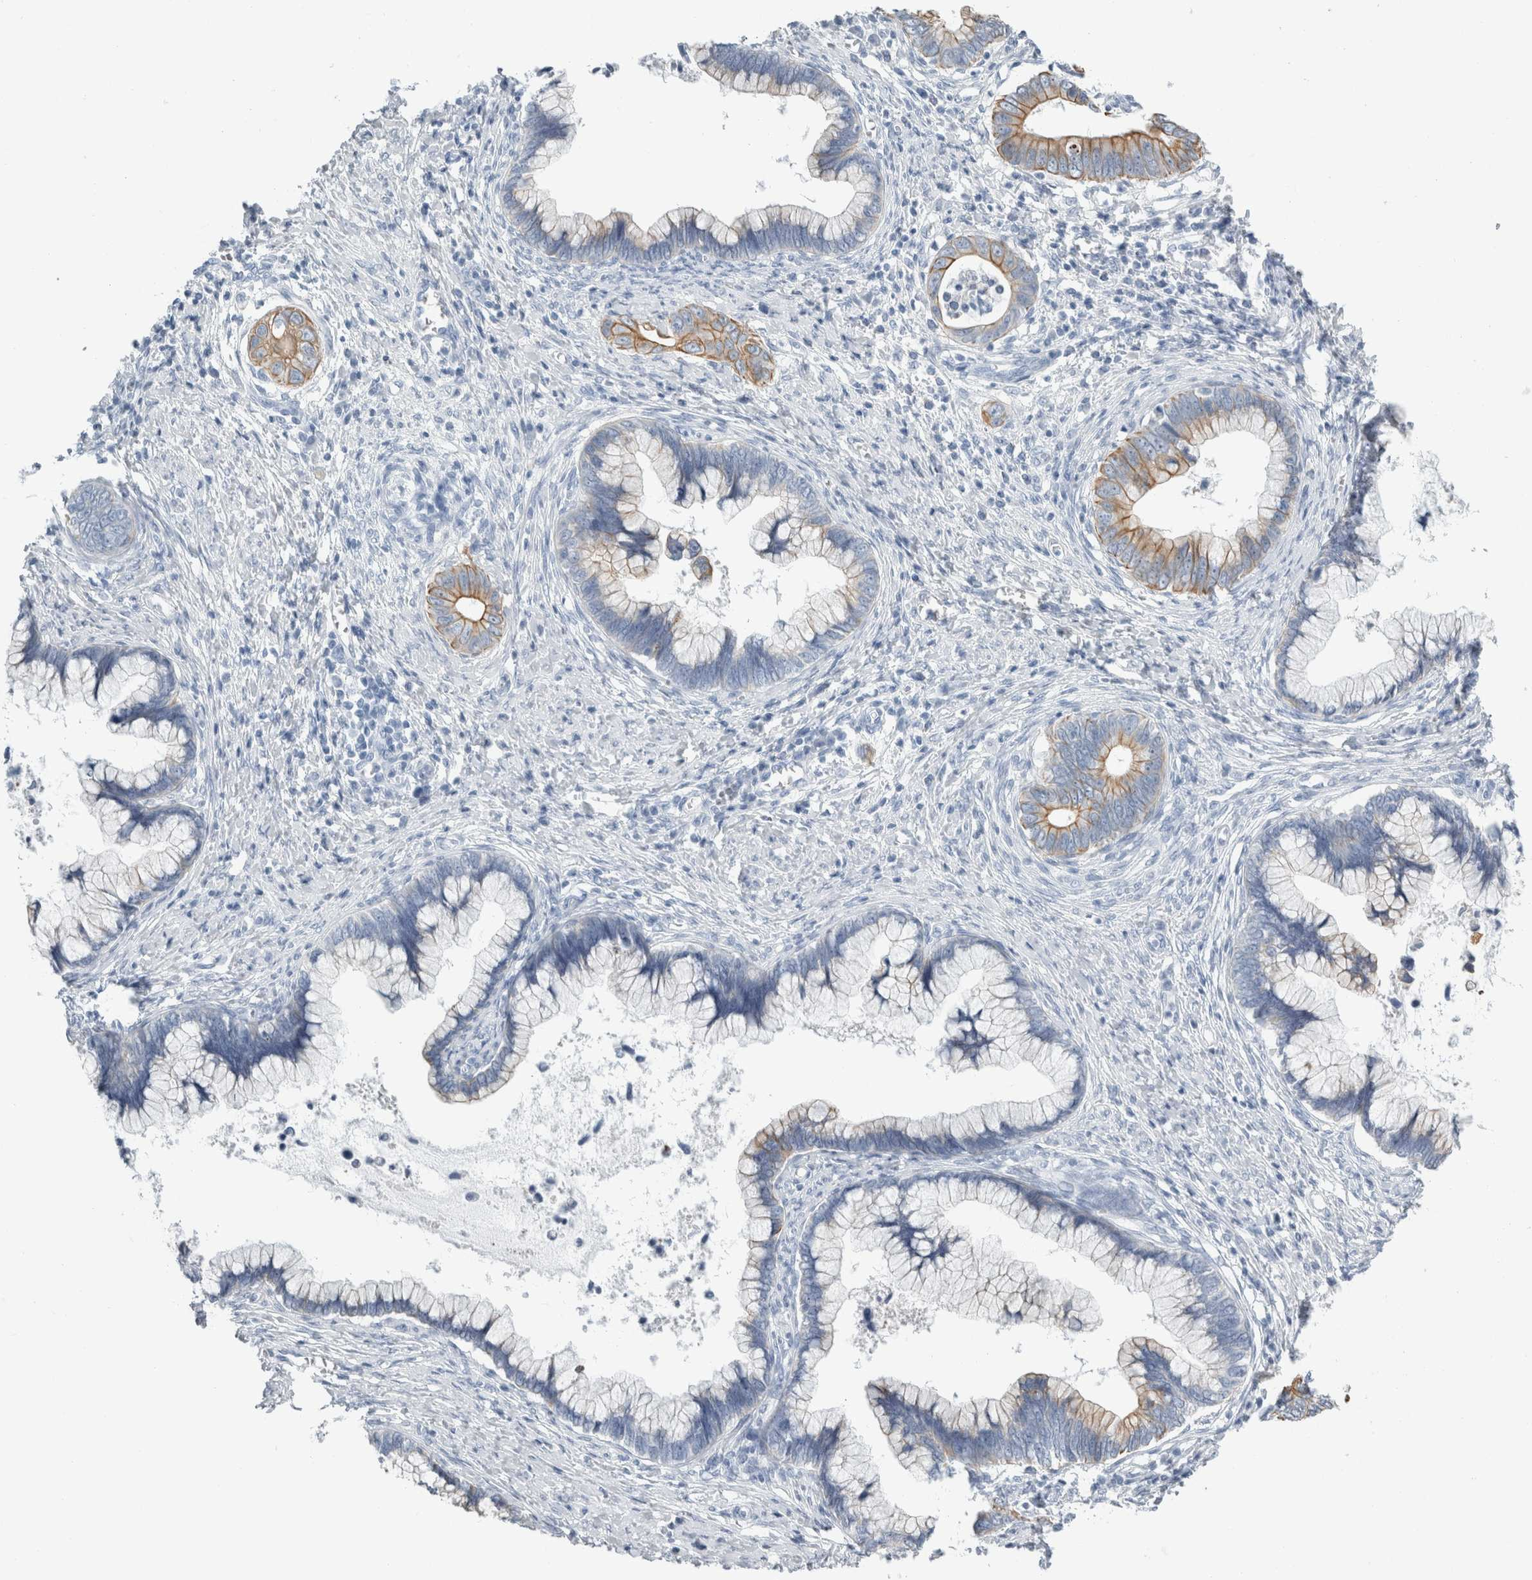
{"staining": {"intensity": "moderate", "quantity": "<25%", "location": "cytoplasmic/membranous"}, "tissue": "cervical cancer", "cell_type": "Tumor cells", "image_type": "cancer", "snomed": [{"axis": "morphology", "description": "Adenocarcinoma, NOS"}, {"axis": "topography", "description": "Cervix"}], "caption": "IHC staining of adenocarcinoma (cervical), which shows low levels of moderate cytoplasmic/membranous positivity in about <25% of tumor cells indicating moderate cytoplasmic/membranous protein staining. The staining was performed using DAB (brown) for protein detection and nuclei were counterstained in hematoxylin (blue).", "gene": "RPH3AL", "patient": {"sex": "female", "age": 44}}